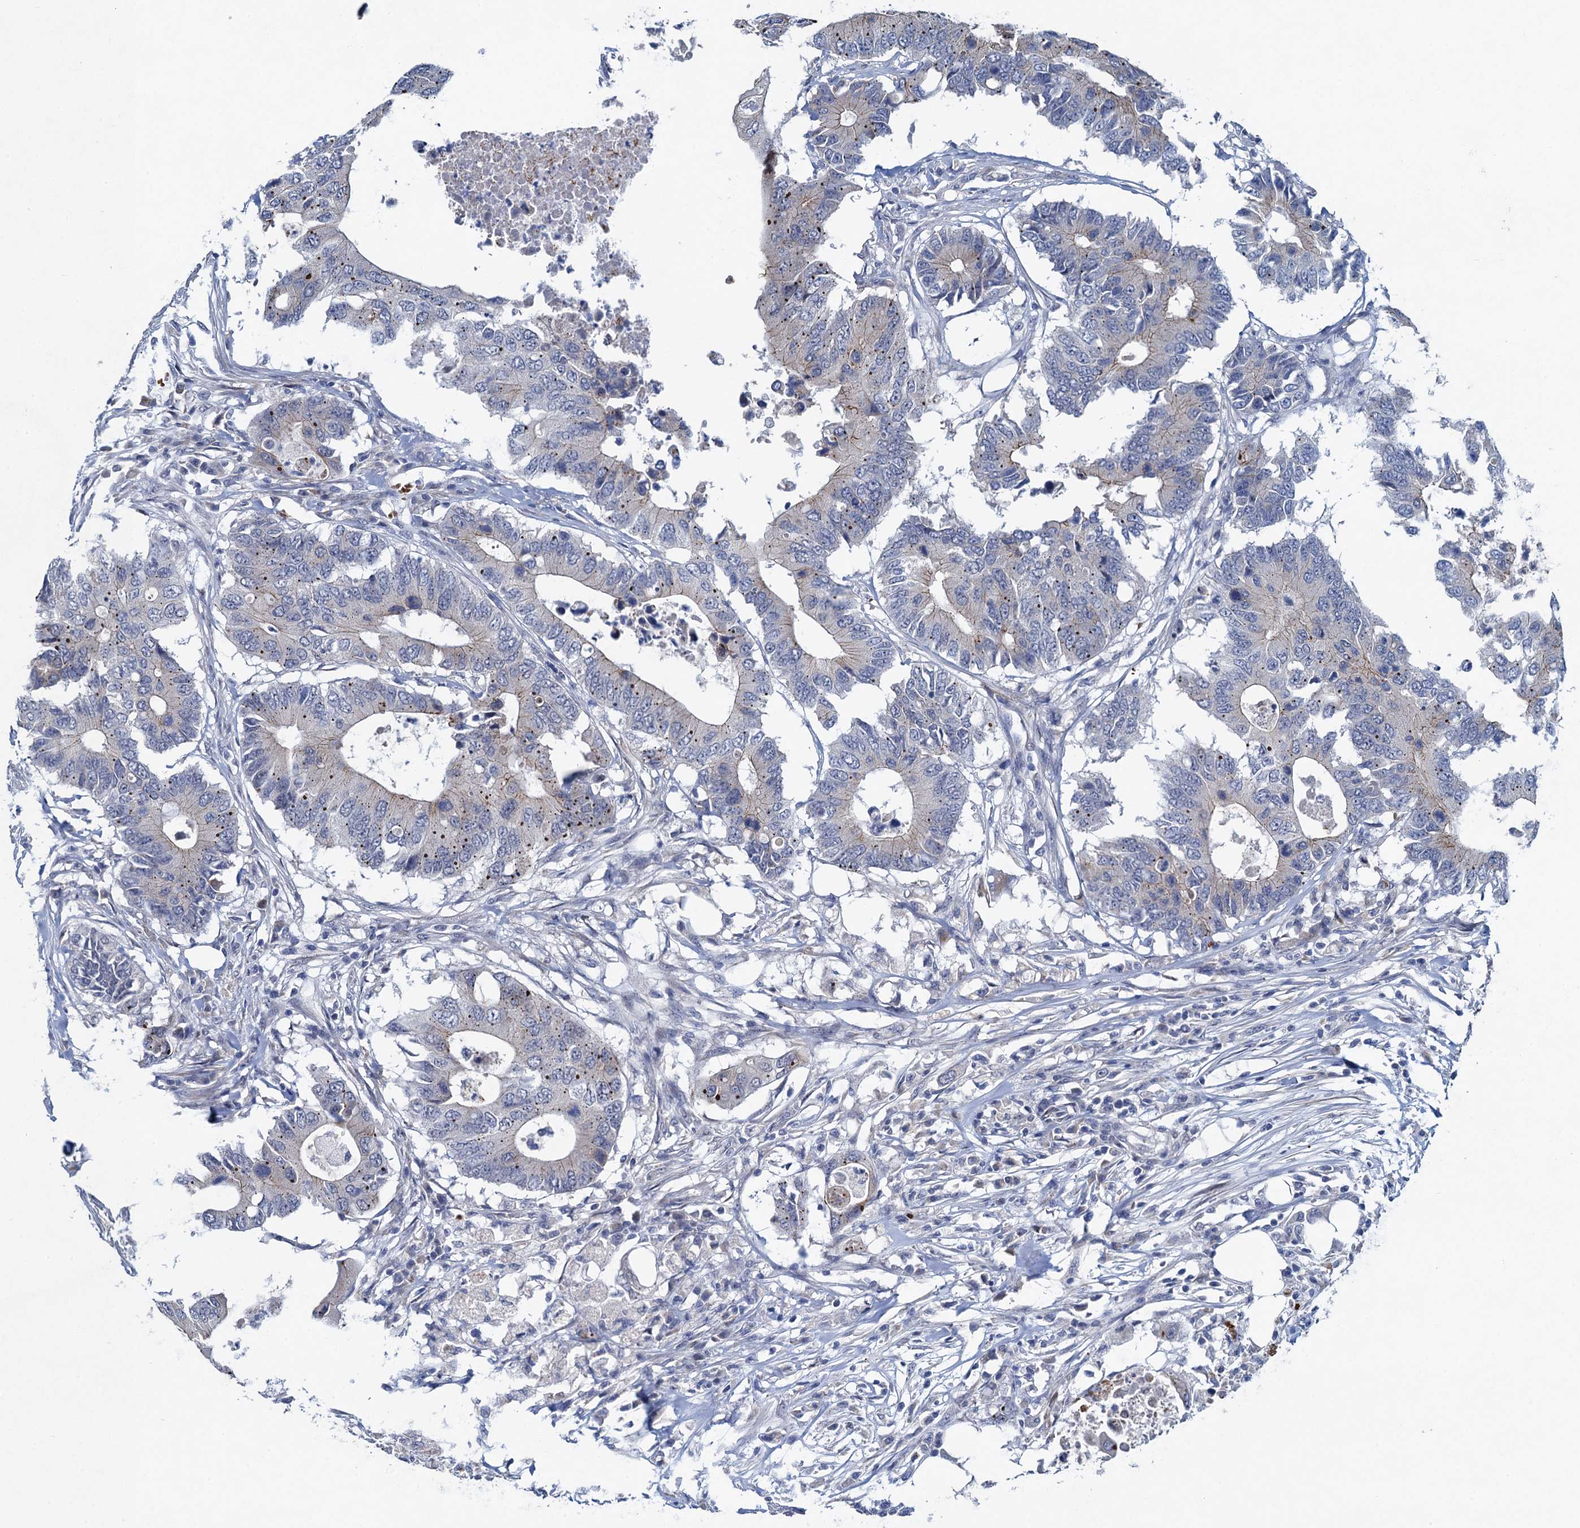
{"staining": {"intensity": "moderate", "quantity": "<25%", "location": "cytoplasmic/membranous"}, "tissue": "colorectal cancer", "cell_type": "Tumor cells", "image_type": "cancer", "snomed": [{"axis": "morphology", "description": "Adenocarcinoma, NOS"}, {"axis": "topography", "description": "Colon"}], "caption": "Protein staining reveals moderate cytoplasmic/membranous staining in approximately <25% of tumor cells in colorectal adenocarcinoma. (Stains: DAB in brown, nuclei in blue, Microscopy: brightfield microscopy at high magnification).", "gene": "ATOSA", "patient": {"sex": "male", "age": 71}}